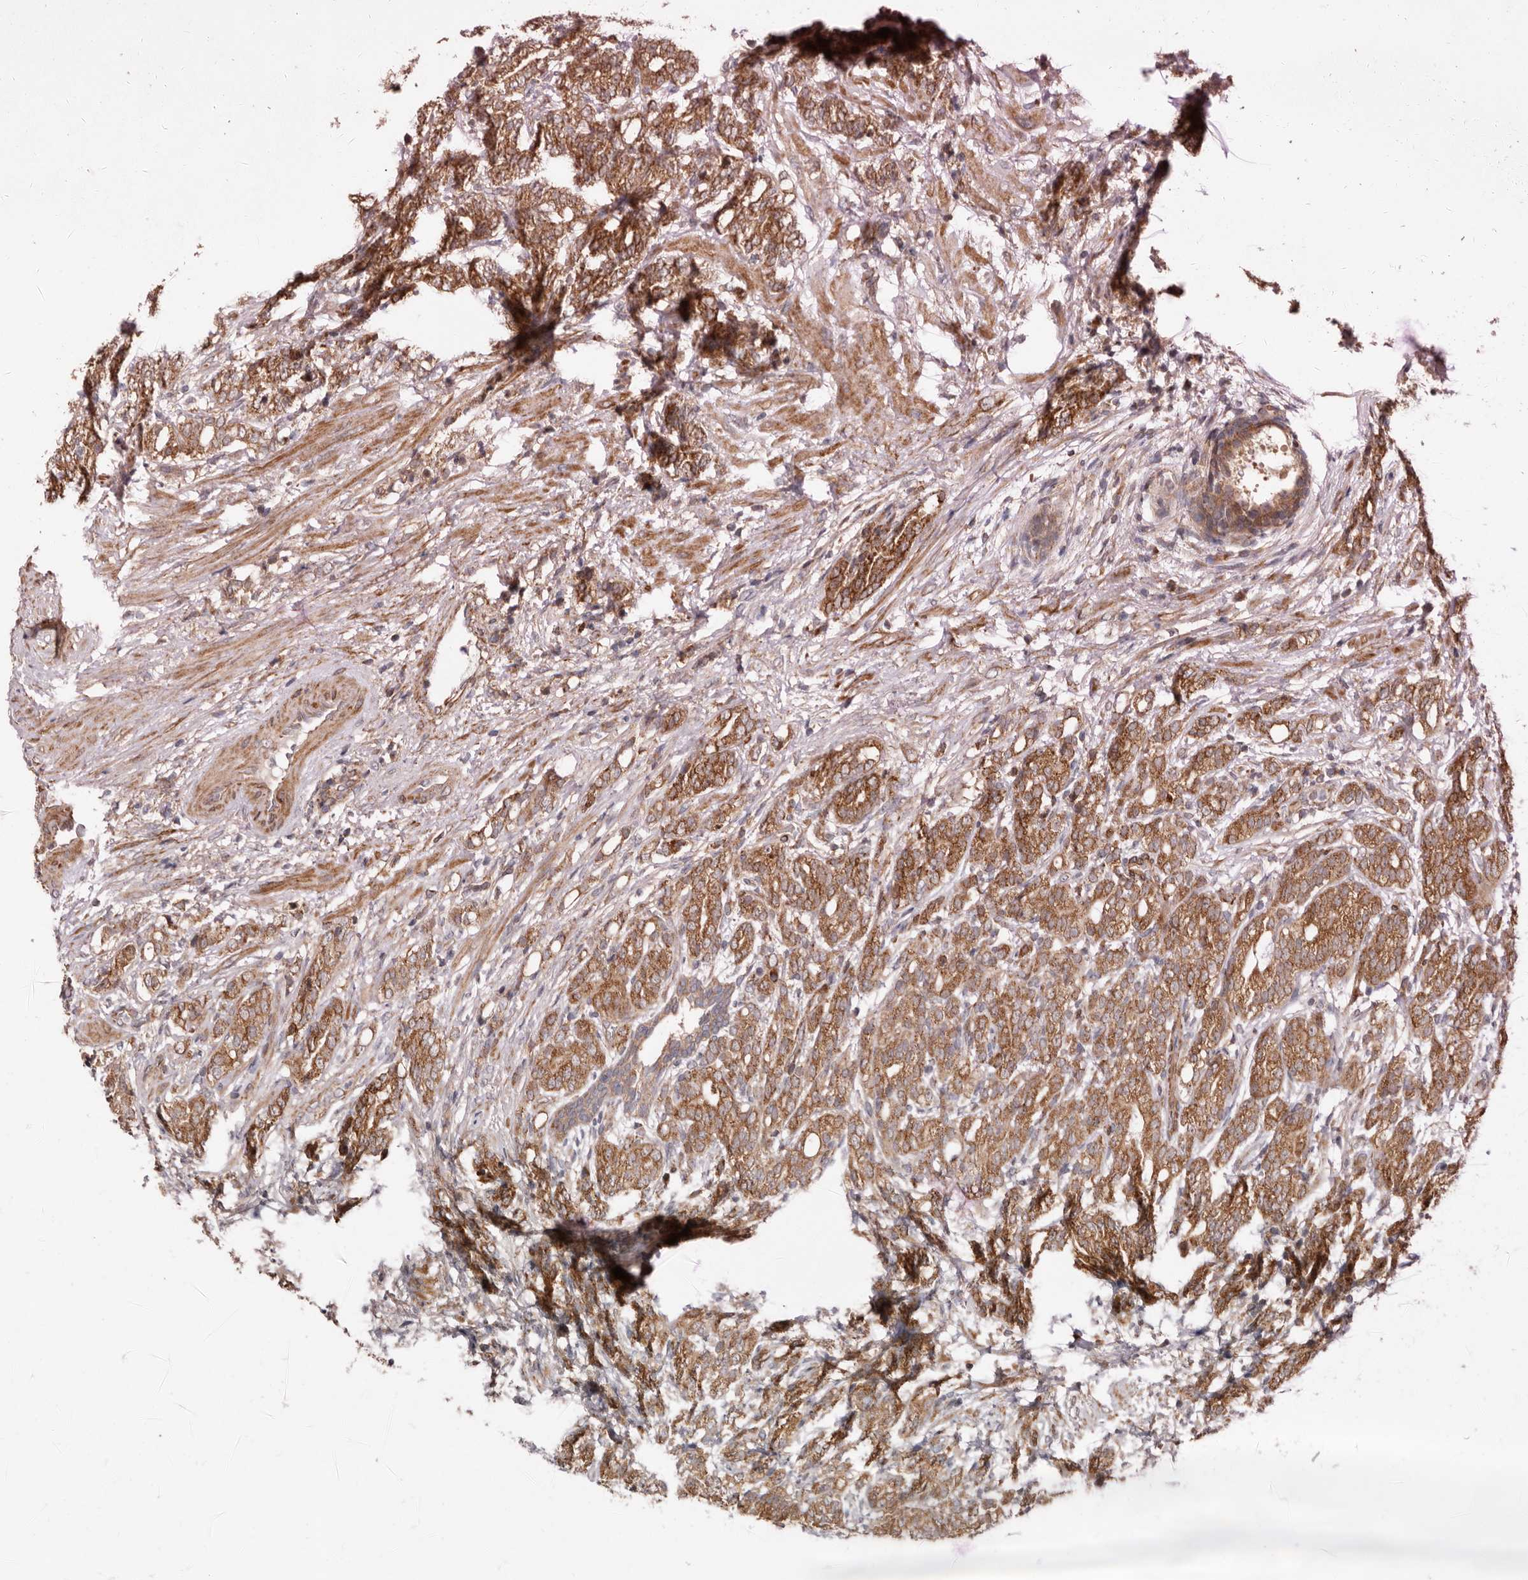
{"staining": {"intensity": "moderate", "quantity": ">75%", "location": "cytoplasmic/membranous"}, "tissue": "prostate cancer", "cell_type": "Tumor cells", "image_type": "cancer", "snomed": [{"axis": "morphology", "description": "Adenocarcinoma, High grade"}, {"axis": "topography", "description": "Prostate"}], "caption": "Adenocarcinoma (high-grade) (prostate) stained with IHC demonstrates moderate cytoplasmic/membranous positivity in about >75% of tumor cells.", "gene": "PROKR1", "patient": {"sex": "male", "age": 57}}